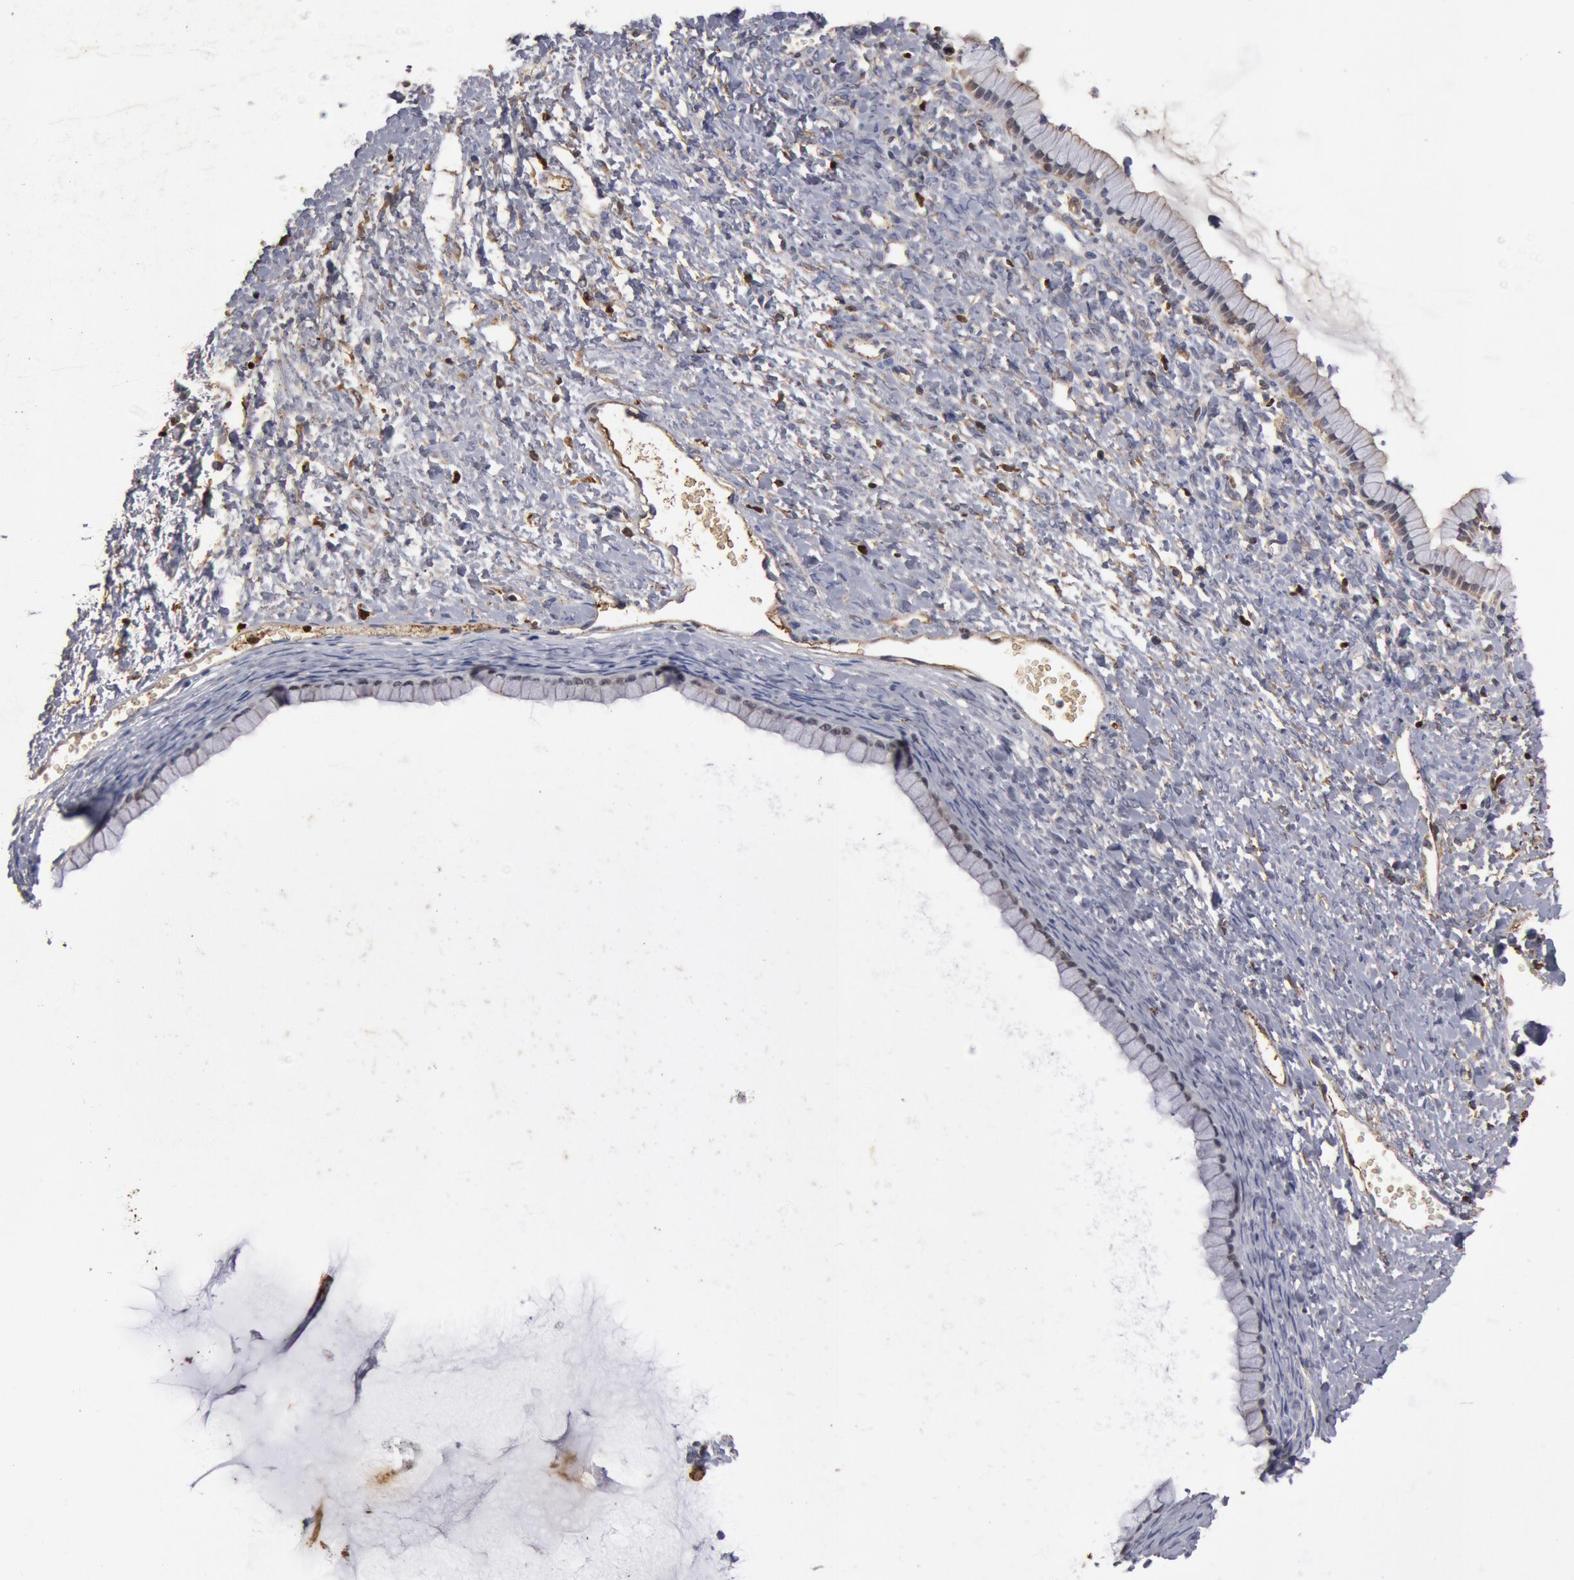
{"staining": {"intensity": "moderate", "quantity": ">75%", "location": "cytoplasmic/membranous"}, "tissue": "ovarian cancer", "cell_type": "Tumor cells", "image_type": "cancer", "snomed": [{"axis": "morphology", "description": "Cystadenocarcinoma, mucinous, NOS"}, {"axis": "topography", "description": "Ovary"}], "caption": "Ovarian cancer (mucinous cystadenocarcinoma) stained with IHC reveals moderate cytoplasmic/membranous expression in about >75% of tumor cells. (DAB IHC, brown staining for protein, blue staining for nuclei).", "gene": "FOXA2", "patient": {"sex": "female", "age": 25}}